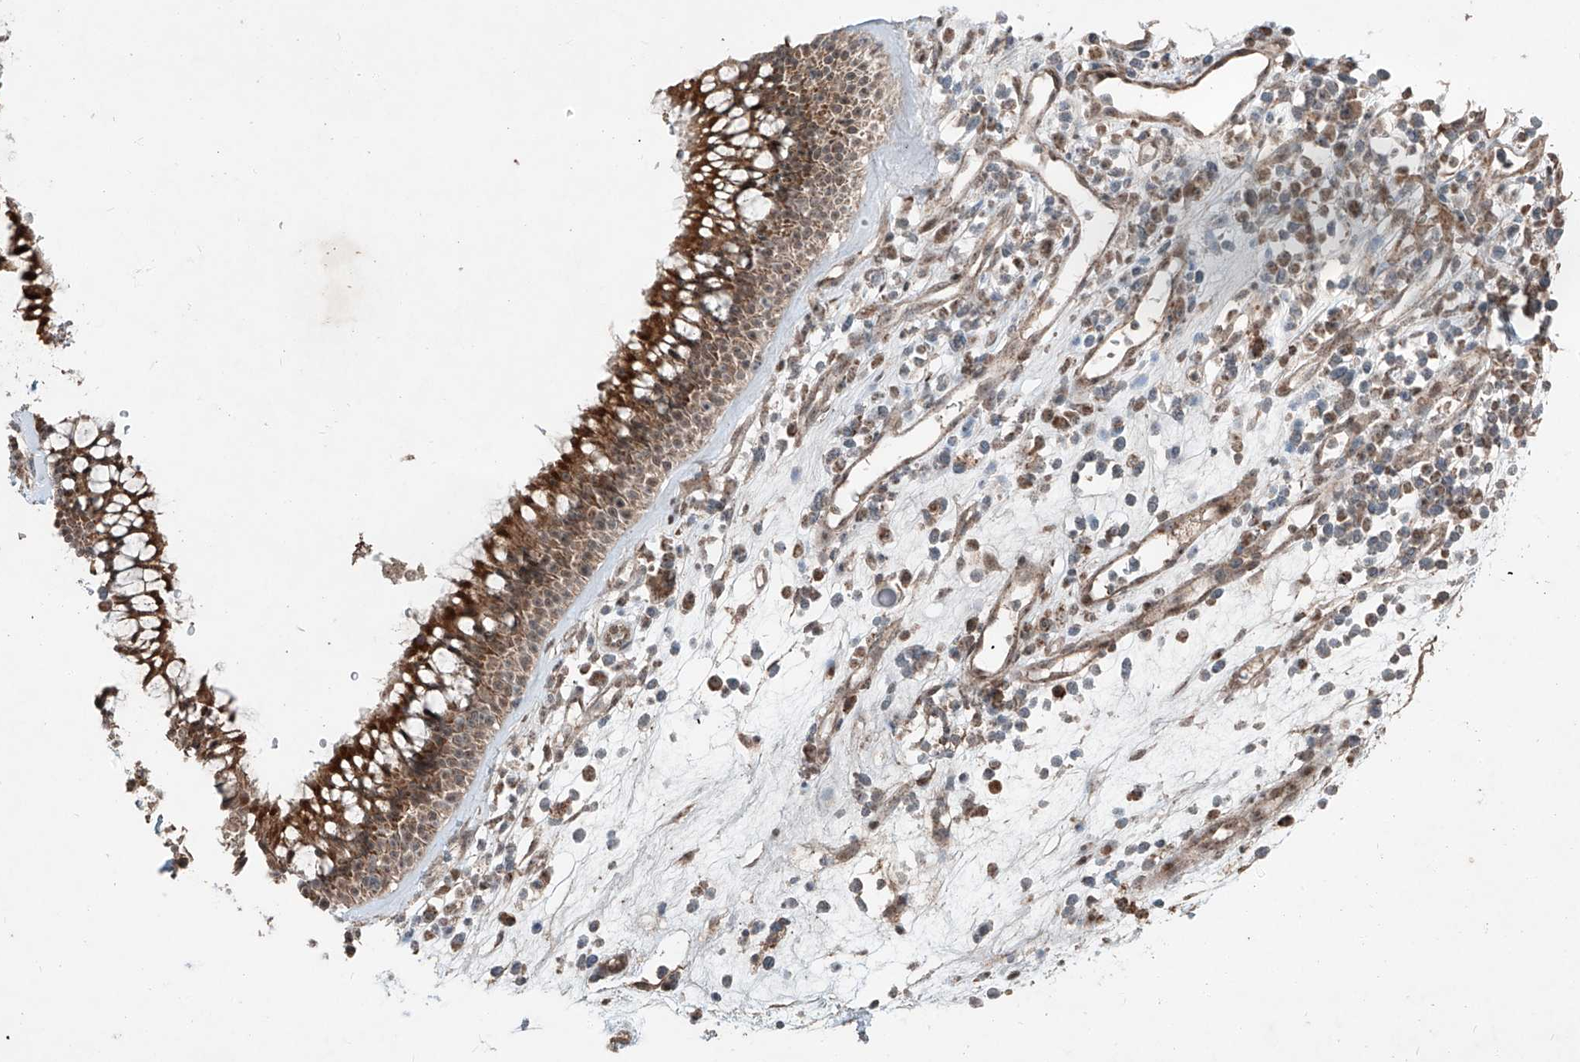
{"staining": {"intensity": "strong", "quantity": ">75%", "location": "cytoplasmic/membranous"}, "tissue": "nasopharynx", "cell_type": "Respiratory epithelial cells", "image_type": "normal", "snomed": [{"axis": "morphology", "description": "Normal tissue, NOS"}, {"axis": "morphology", "description": "Inflammation, NOS"}, {"axis": "morphology", "description": "Malignant melanoma, Metastatic site"}, {"axis": "topography", "description": "Nasopharynx"}], "caption": "Immunohistochemical staining of benign nasopharynx shows >75% levels of strong cytoplasmic/membranous protein positivity in about >75% of respiratory epithelial cells. (Brightfield microscopy of DAB IHC at high magnification).", "gene": "ZNF620", "patient": {"sex": "male", "age": 70}}